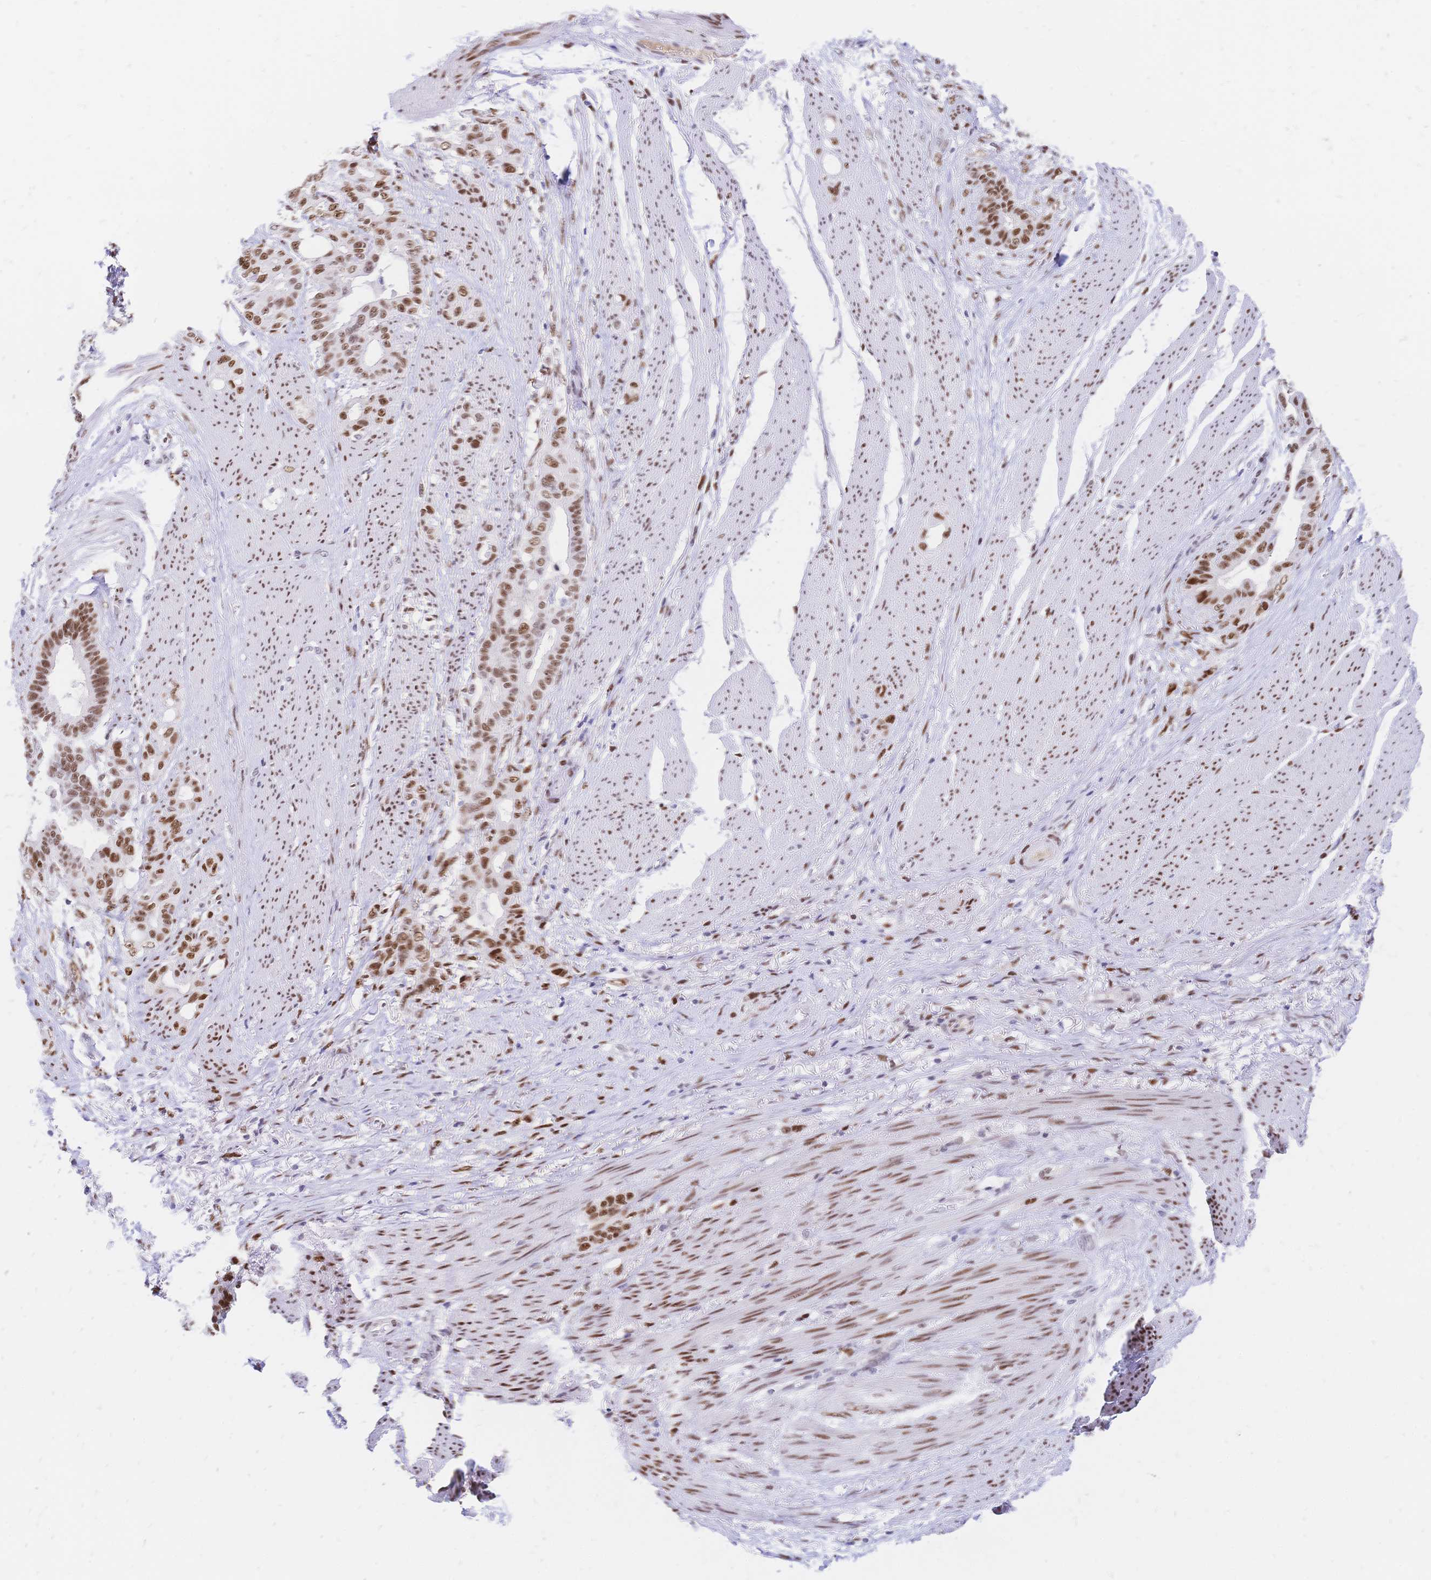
{"staining": {"intensity": "moderate", "quantity": ">75%", "location": "nuclear"}, "tissue": "stomach cancer", "cell_type": "Tumor cells", "image_type": "cancer", "snomed": [{"axis": "morphology", "description": "Normal tissue, NOS"}, {"axis": "morphology", "description": "Adenocarcinoma, NOS"}, {"axis": "topography", "description": "Esophagus"}, {"axis": "topography", "description": "Stomach, upper"}], "caption": "Immunohistochemical staining of human stomach cancer (adenocarcinoma) reveals moderate nuclear protein staining in approximately >75% of tumor cells. (Stains: DAB (3,3'-diaminobenzidine) in brown, nuclei in blue, Microscopy: brightfield microscopy at high magnification).", "gene": "NFIC", "patient": {"sex": "male", "age": 62}}